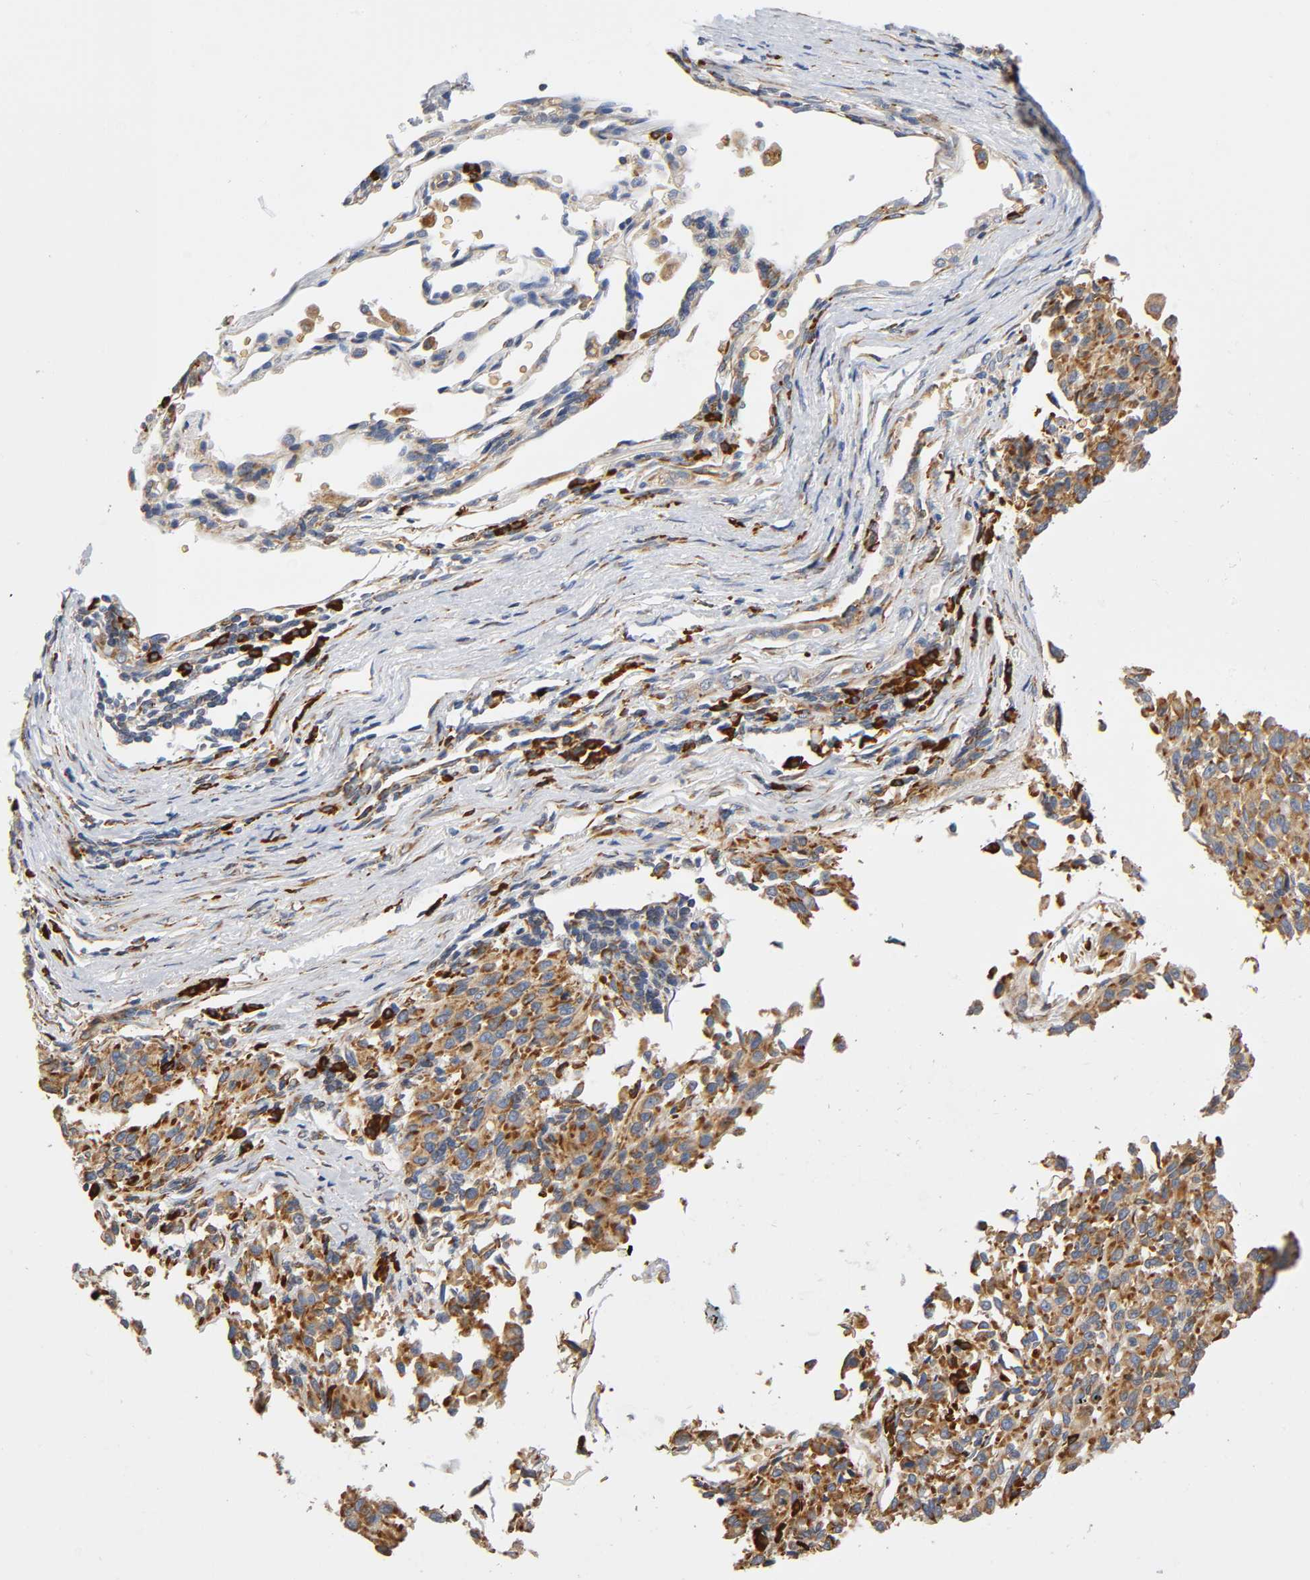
{"staining": {"intensity": "moderate", "quantity": ">75%", "location": "cytoplasmic/membranous"}, "tissue": "melanoma", "cell_type": "Tumor cells", "image_type": "cancer", "snomed": [{"axis": "morphology", "description": "Malignant melanoma, Metastatic site"}, {"axis": "topography", "description": "Lung"}], "caption": "There is medium levels of moderate cytoplasmic/membranous expression in tumor cells of melanoma, as demonstrated by immunohistochemical staining (brown color).", "gene": "UCKL1", "patient": {"sex": "male", "age": 64}}